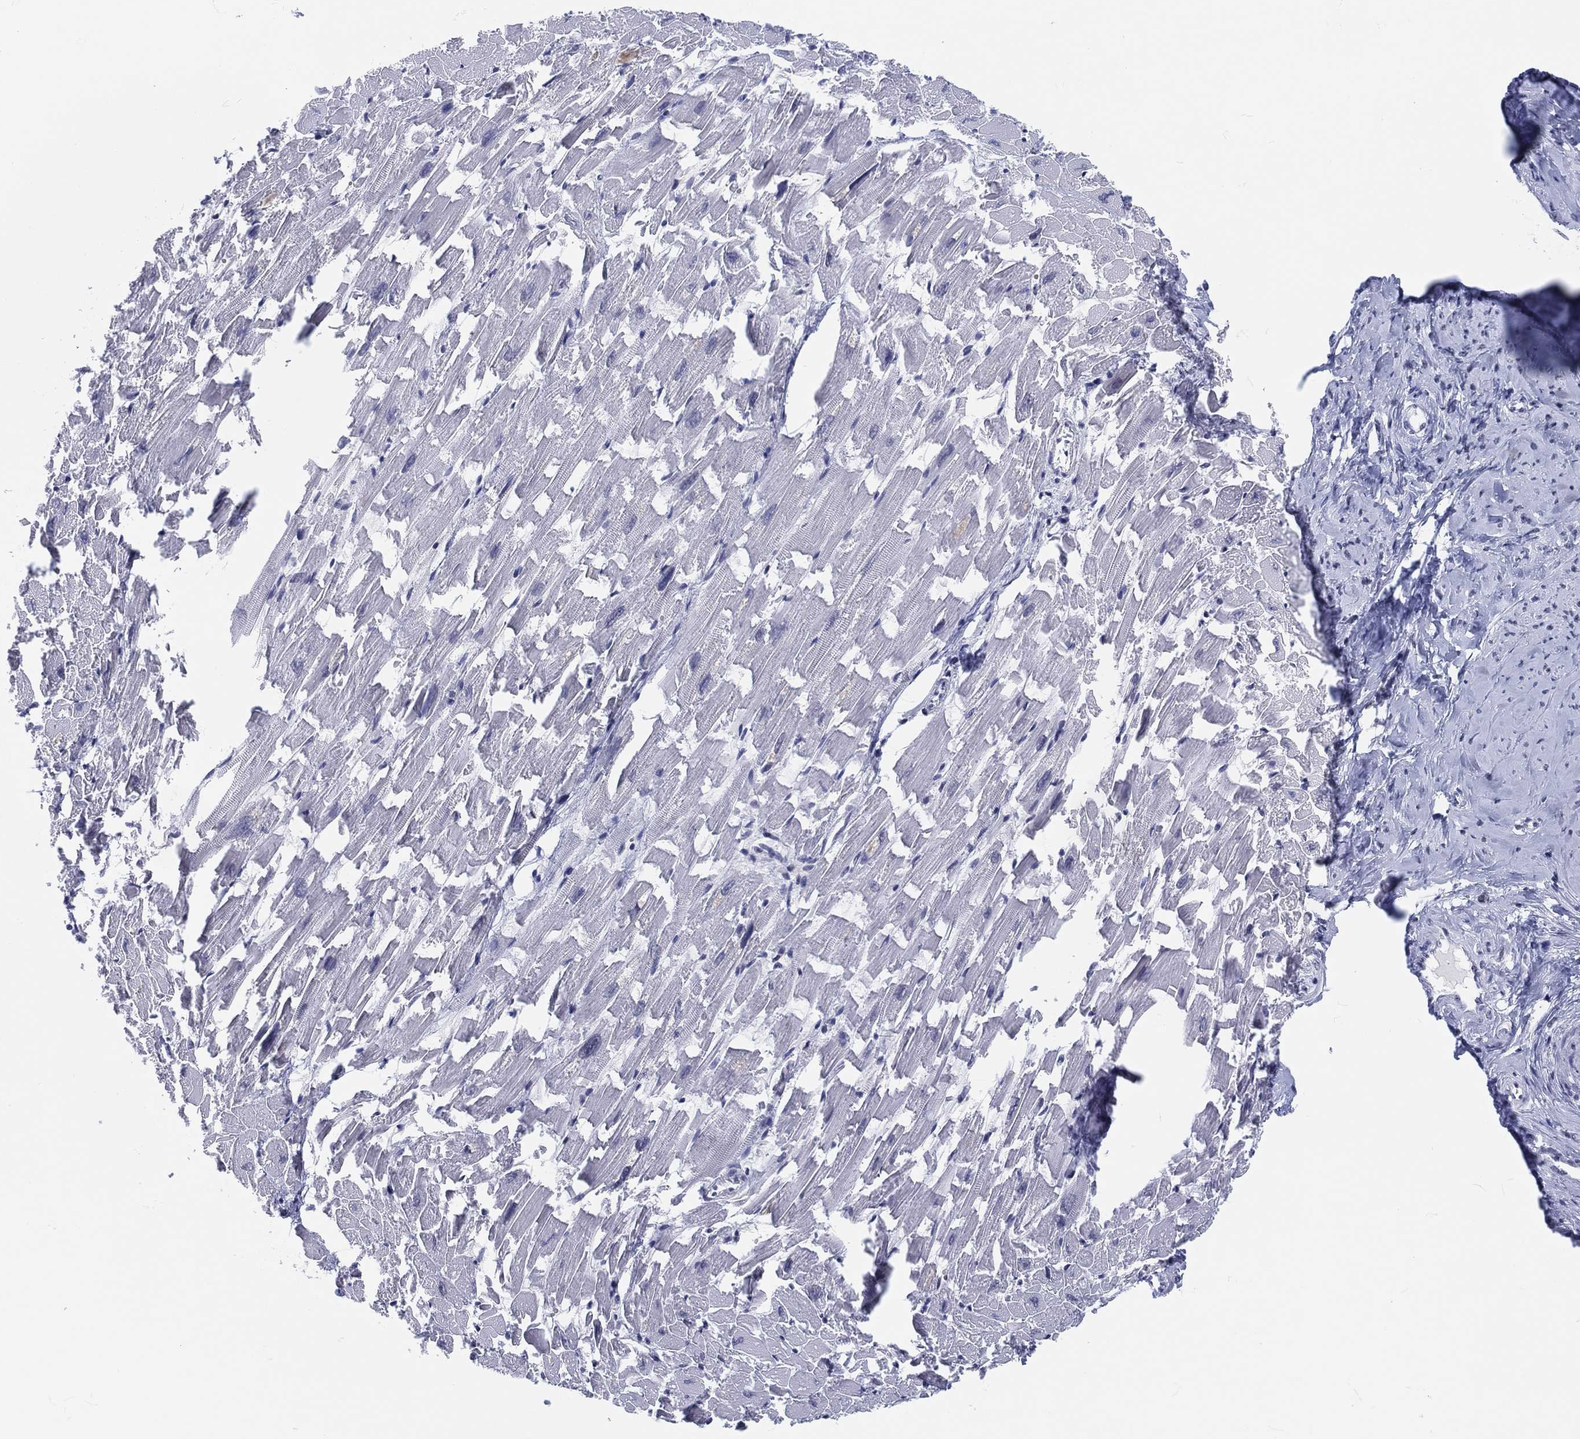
{"staining": {"intensity": "negative", "quantity": "none", "location": "none"}, "tissue": "heart muscle", "cell_type": "Cardiomyocytes", "image_type": "normal", "snomed": [{"axis": "morphology", "description": "Normal tissue, NOS"}, {"axis": "topography", "description": "Heart"}], "caption": "IHC histopathology image of benign heart muscle: human heart muscle stained with DAB (3,3'-diaminobenzidine) reveals no significant protein expression in cardiomyocytes.", "gene": "MAPK8IP1", "patient": {"sex": "female", "age": 64}}